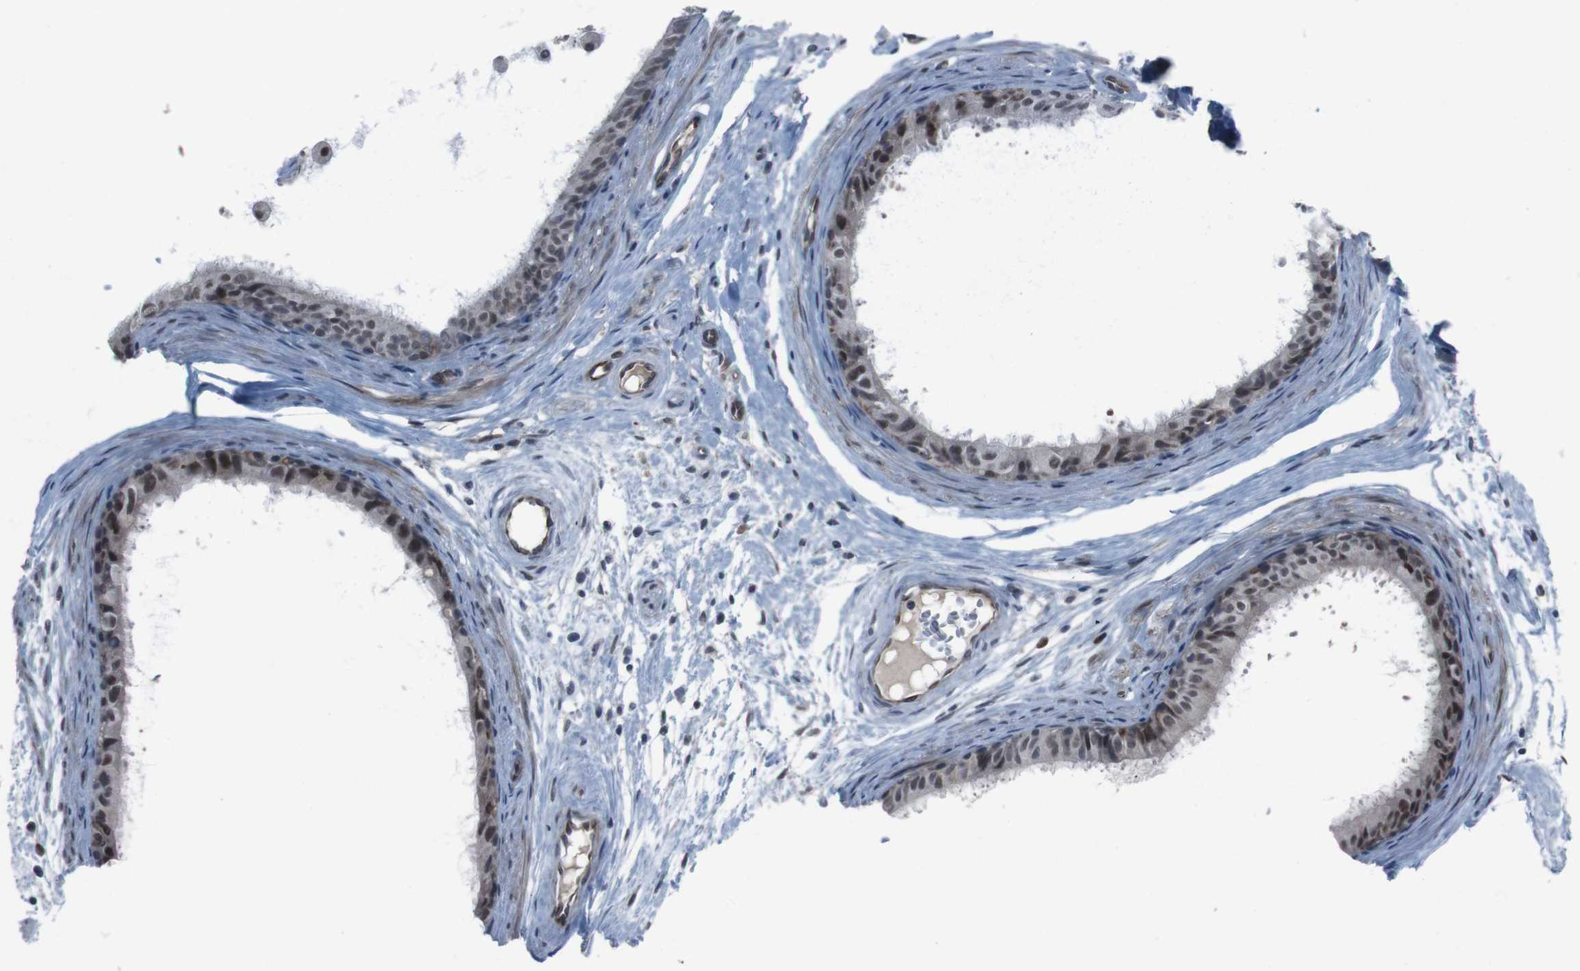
{"staining": {"intensity": "strong", "quantity": ">75%", "location": "nuclear"}, "tissue": "epididymis", "cell_type": "Glandular cells", "image_type": "normal", "snomed": [{"axis": "morphology", "description": "Normal tissue, NOS"}, {"axis": "morphology", "description": "Inflammation, NOS"}, {"axis": "topography", "description": "Epididymis"}], "caption": "Immunohistochemistry (DAB) staining of unremarkable epididymis reveals strong nuclear protein staining in approximately >75% of glandular cells. Using DAB (brown) and hematoxylin (blue) stains, captured at high magnification using brightfield microscopy.", "gene": "SS18L1", "patient": {"sex": "male", "age": 85}}